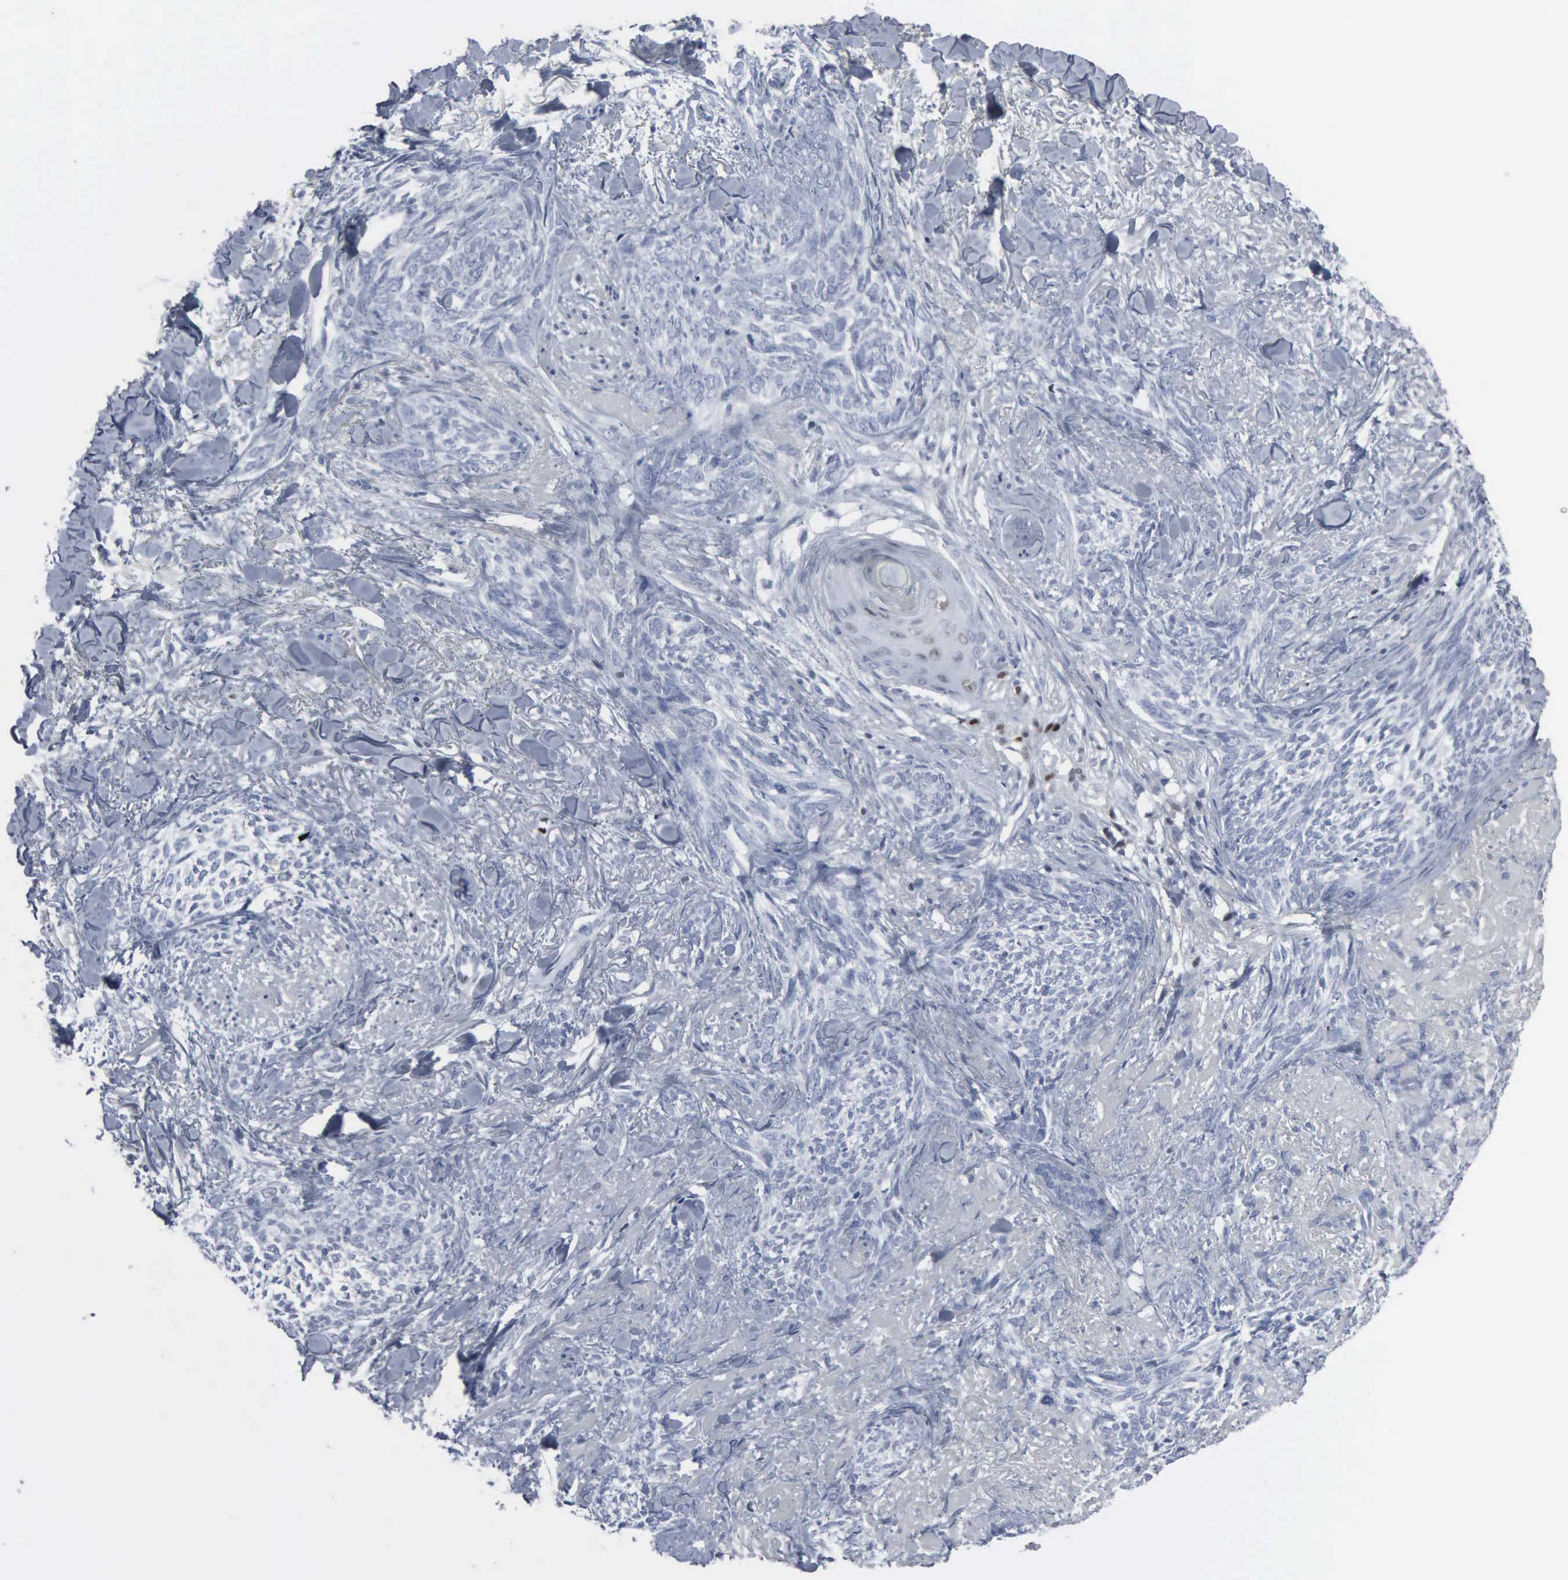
{"staining": {"intensity": "negative", "quantity": "none", "location": "none"}, "tissue": "skin cancer", "cell_type": "Tumor cells", "image_type": "cancer", "snomed": [{"axis": "morphology", "description": "Basal cell carcinoma"}, {"axis": "topography", "description": "Skin"}], "caption": "IHC of human basal cell carcinoma (skin) displays no positivity in tumor cells.", "gene": "CCND3", "patient": {"sex": "female", "age": 81}}